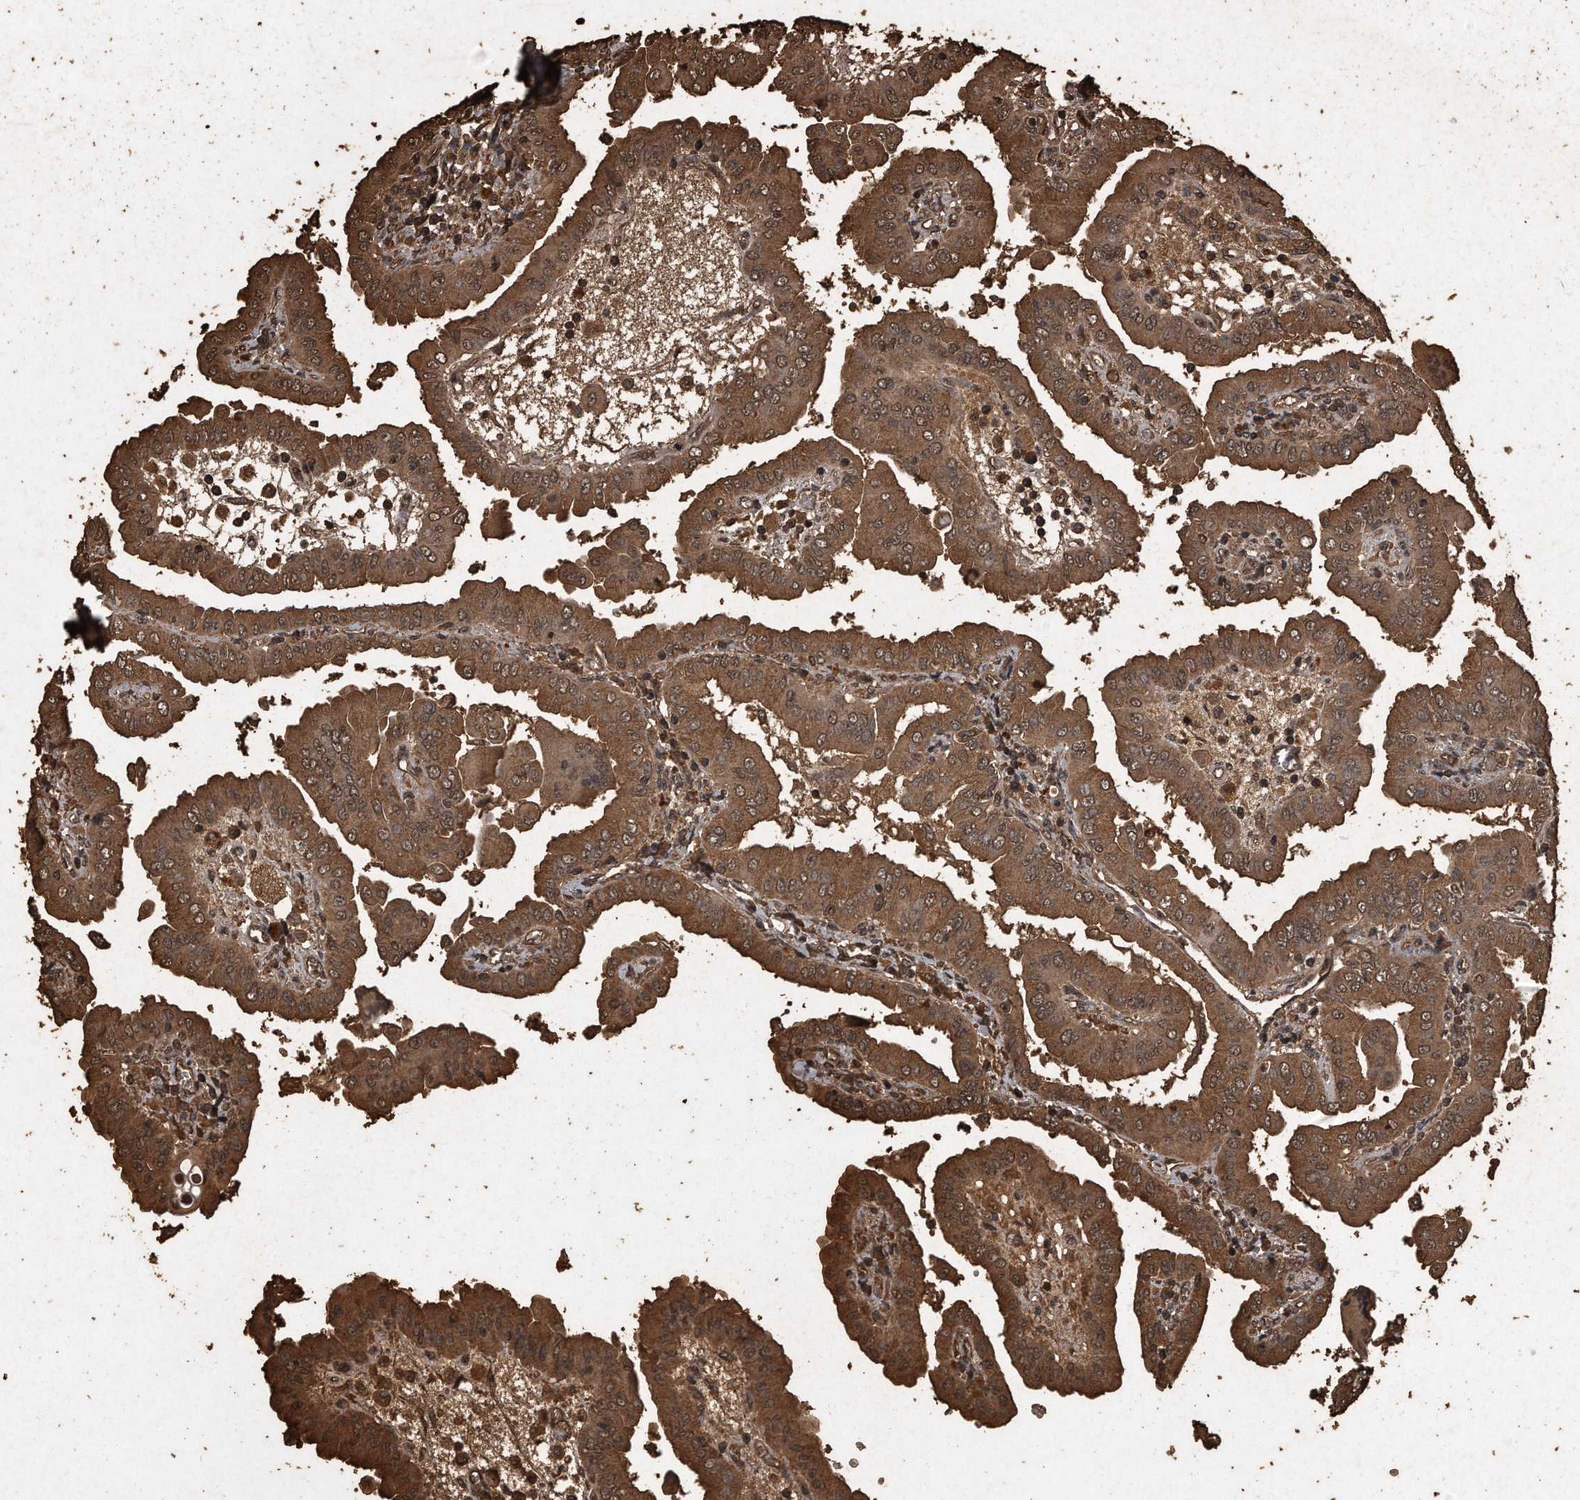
{"staining": {"intensity": "moderate", "quantity": ">75%", "location": "cytoplasmic/membranous,nuclear"}, "tissue": "thyroid cancer", "cell_type": "Tumor cells", "image_type": "cancer", "snomed": [{"axis": "morphology", "description": "Papillary adenocarcinoma, NOS"}, {"axis": "topography", "description": "Thyroid gland"}], "caption": "Protein analysis of thyroid cancer (papillary adenocarcinoma) tissue exhibits moderate cytoplasmic/membranous and nuclear expression in approximately >75% of tumor cells. (DAB (3,3'-diaminobenzidine) = brown stain, brightfield microscopy at high magnification).", "gene": "CFLAR", "patient": {"sex": "male", "age": 33}}